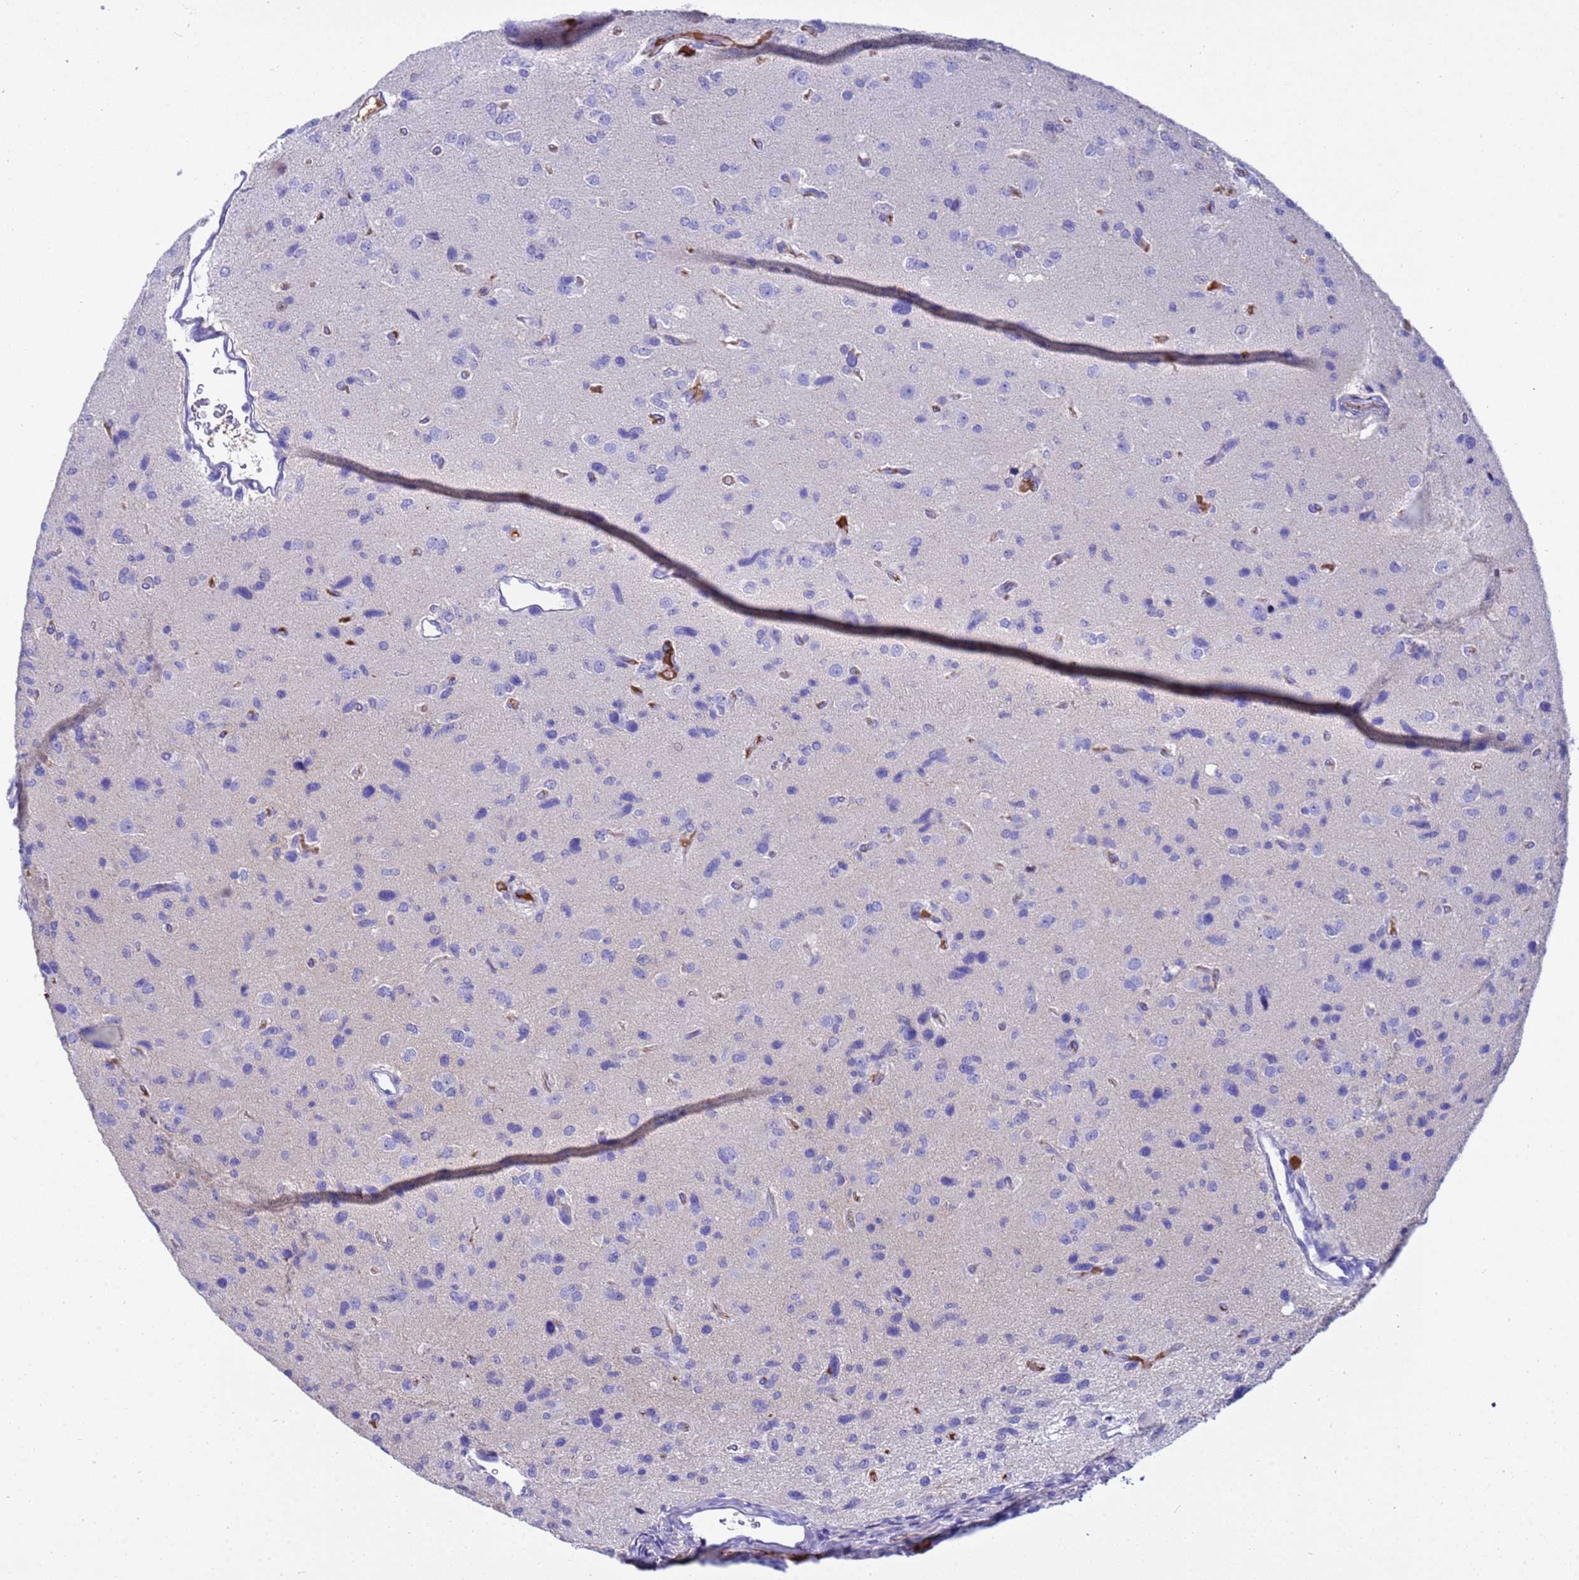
{"staining": {"intensity": "negative", "quantity": "none", "location": "none"}, "tissue": "glioma", "cell_type": "Tumor cells", "image_type": "cancer", "snomed": [{"axis": "morphology", "description": "Glioma, malignant, High grade"}, {"axis": "topography", "description": "Brain"}], "caption": "Tumor cells show no significant staining in malignant high-grade glioma. (IHC, brightfield microscopy, high magnification).", "gene": "H1-7", "patient": {"sex": "male", "age": 77}}